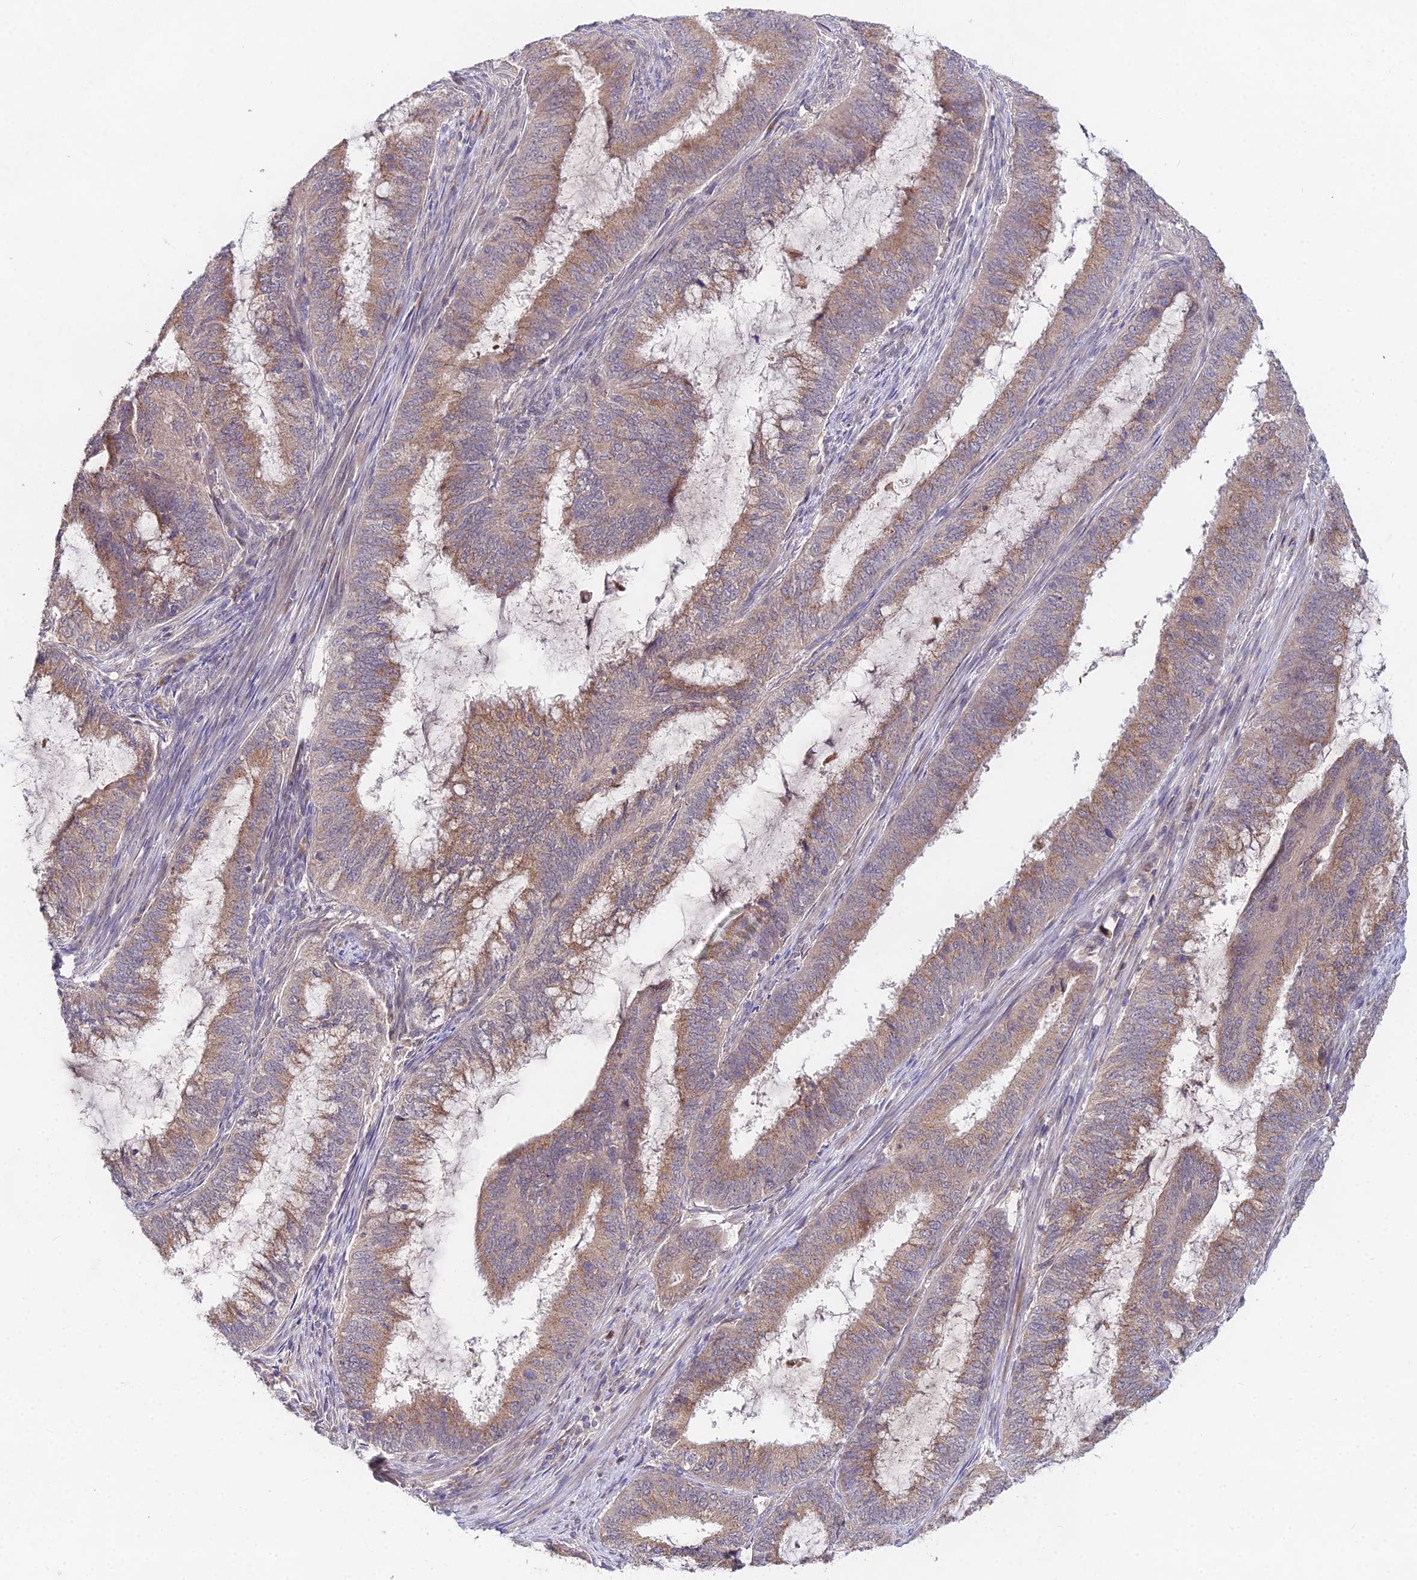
{"staining": {"intensity": "moderate", "quantity": ">75%", "location": "cytoplasmic/membranous"}, "tissue": "endometrial cancer", "cell_type": "Tumor cells", "image_type": "cancer", "snomed": [{"axis": "morphology", "description": "Adenocarcinoma, NOS"}, {"axis": "topography", "description": "Endometrium"}], "caption": "Immunohistochemical staining of endometrial adenocarcinoma demonstrates moderate cytoplasmic/membranous protein expression in about >75% of tumor cells. The staining was performed using DAB to visualize the protein expression in brown, while the nuclei were stained in blue with hematoxylin (Magnification: 20x).", "gene": "WDR43", "patient": {"sex": "female", "age": 51}}